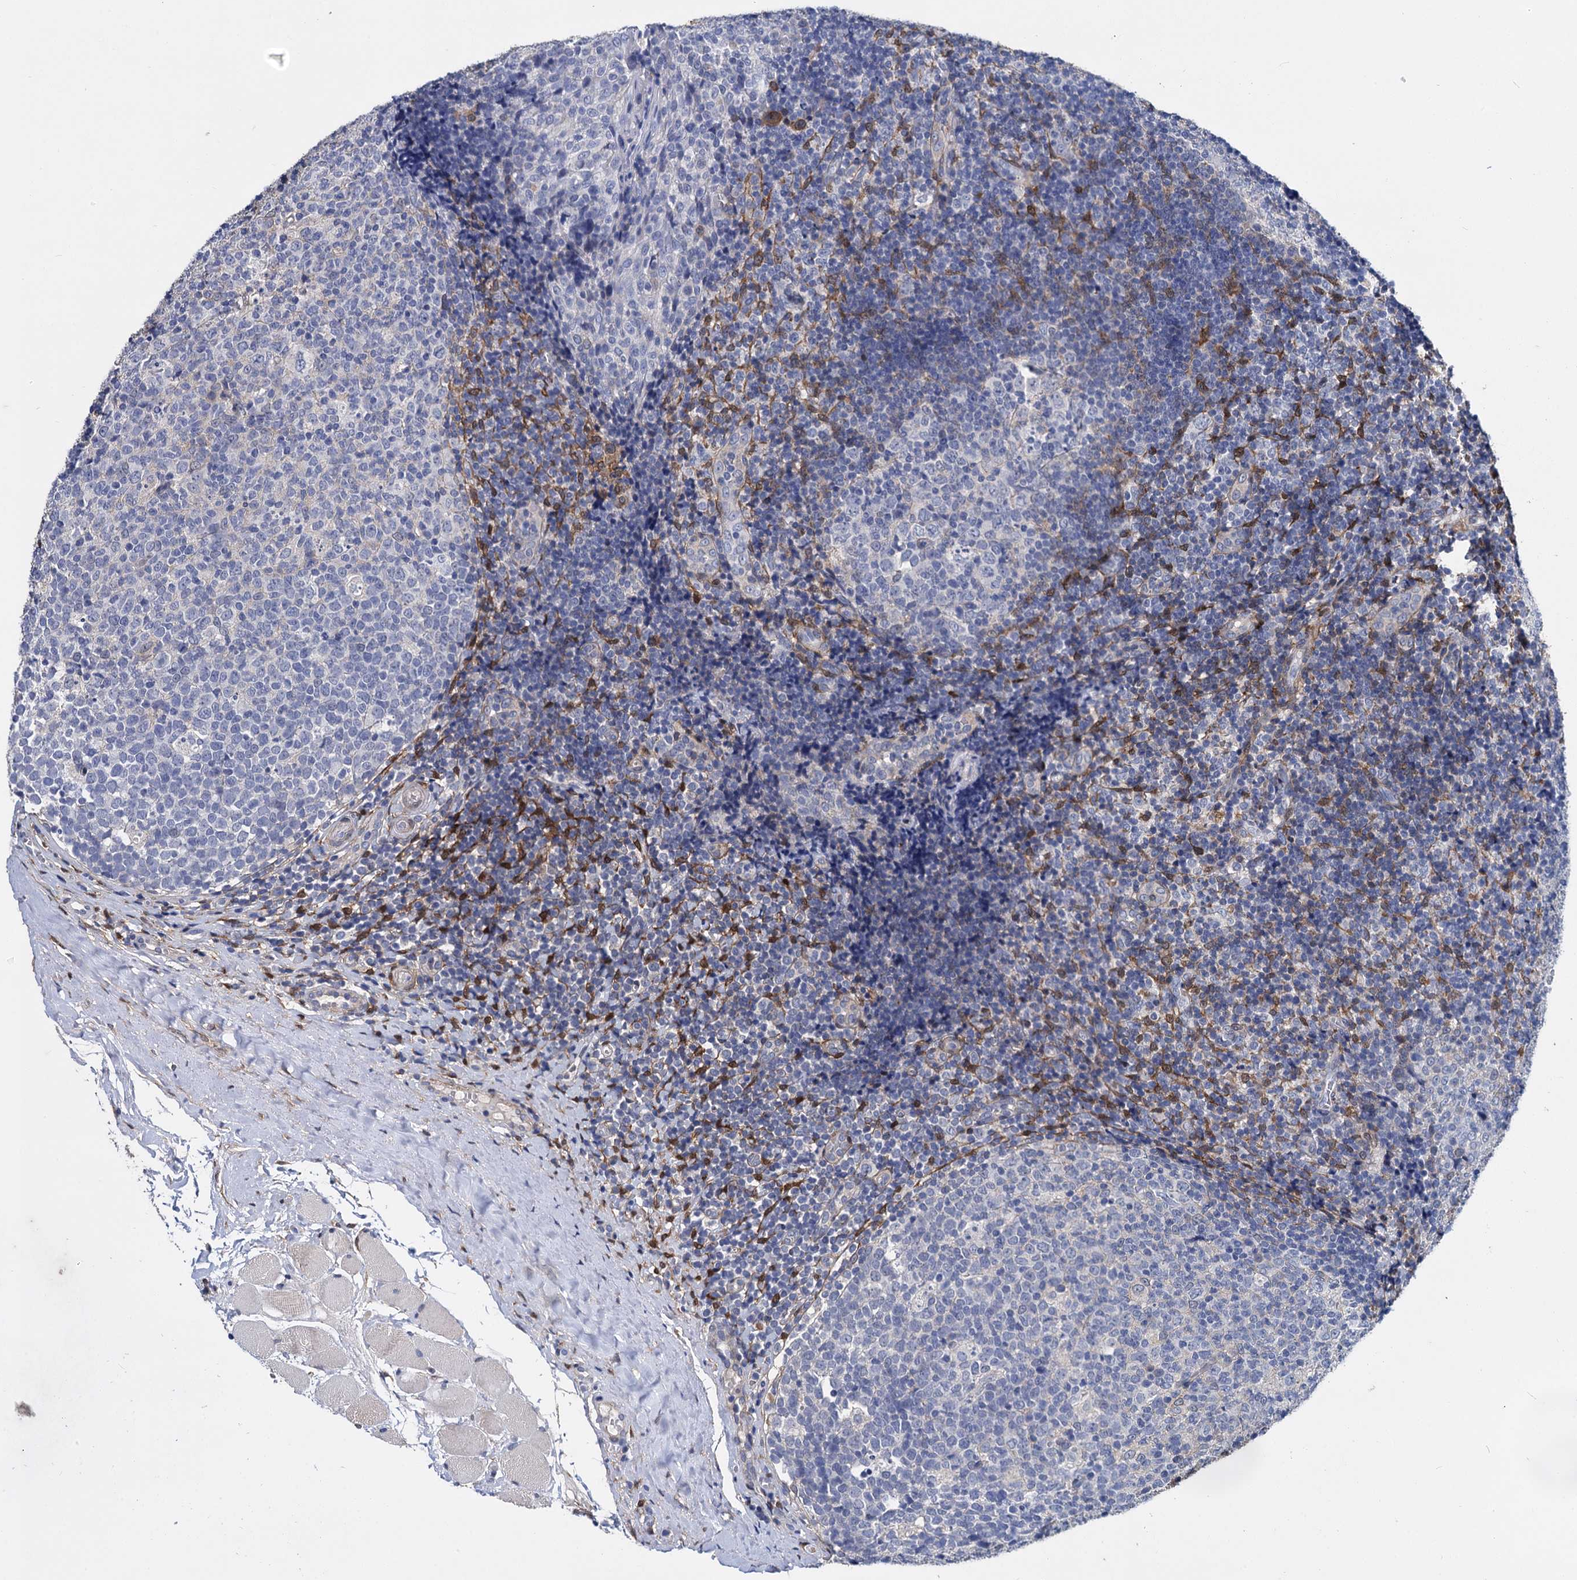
{"staining": {"intensity": "negative", "quantity": "none", "location": "none"}, "tissue": "tonsil", "cell_type": "Germinal center cells", "image_type": "normal", "snomed": [{"axis": "morphology", "description": "Normal tissue, NOS"}, {"axis": "topography", "description": "Tonsil"}], "caption": "Immunohistochemical staining of normal tonsil exhibits no significant positivity in germinal center cells.", "gene": "GSTM3", "patient": {"sex": "female", "age": 19}}